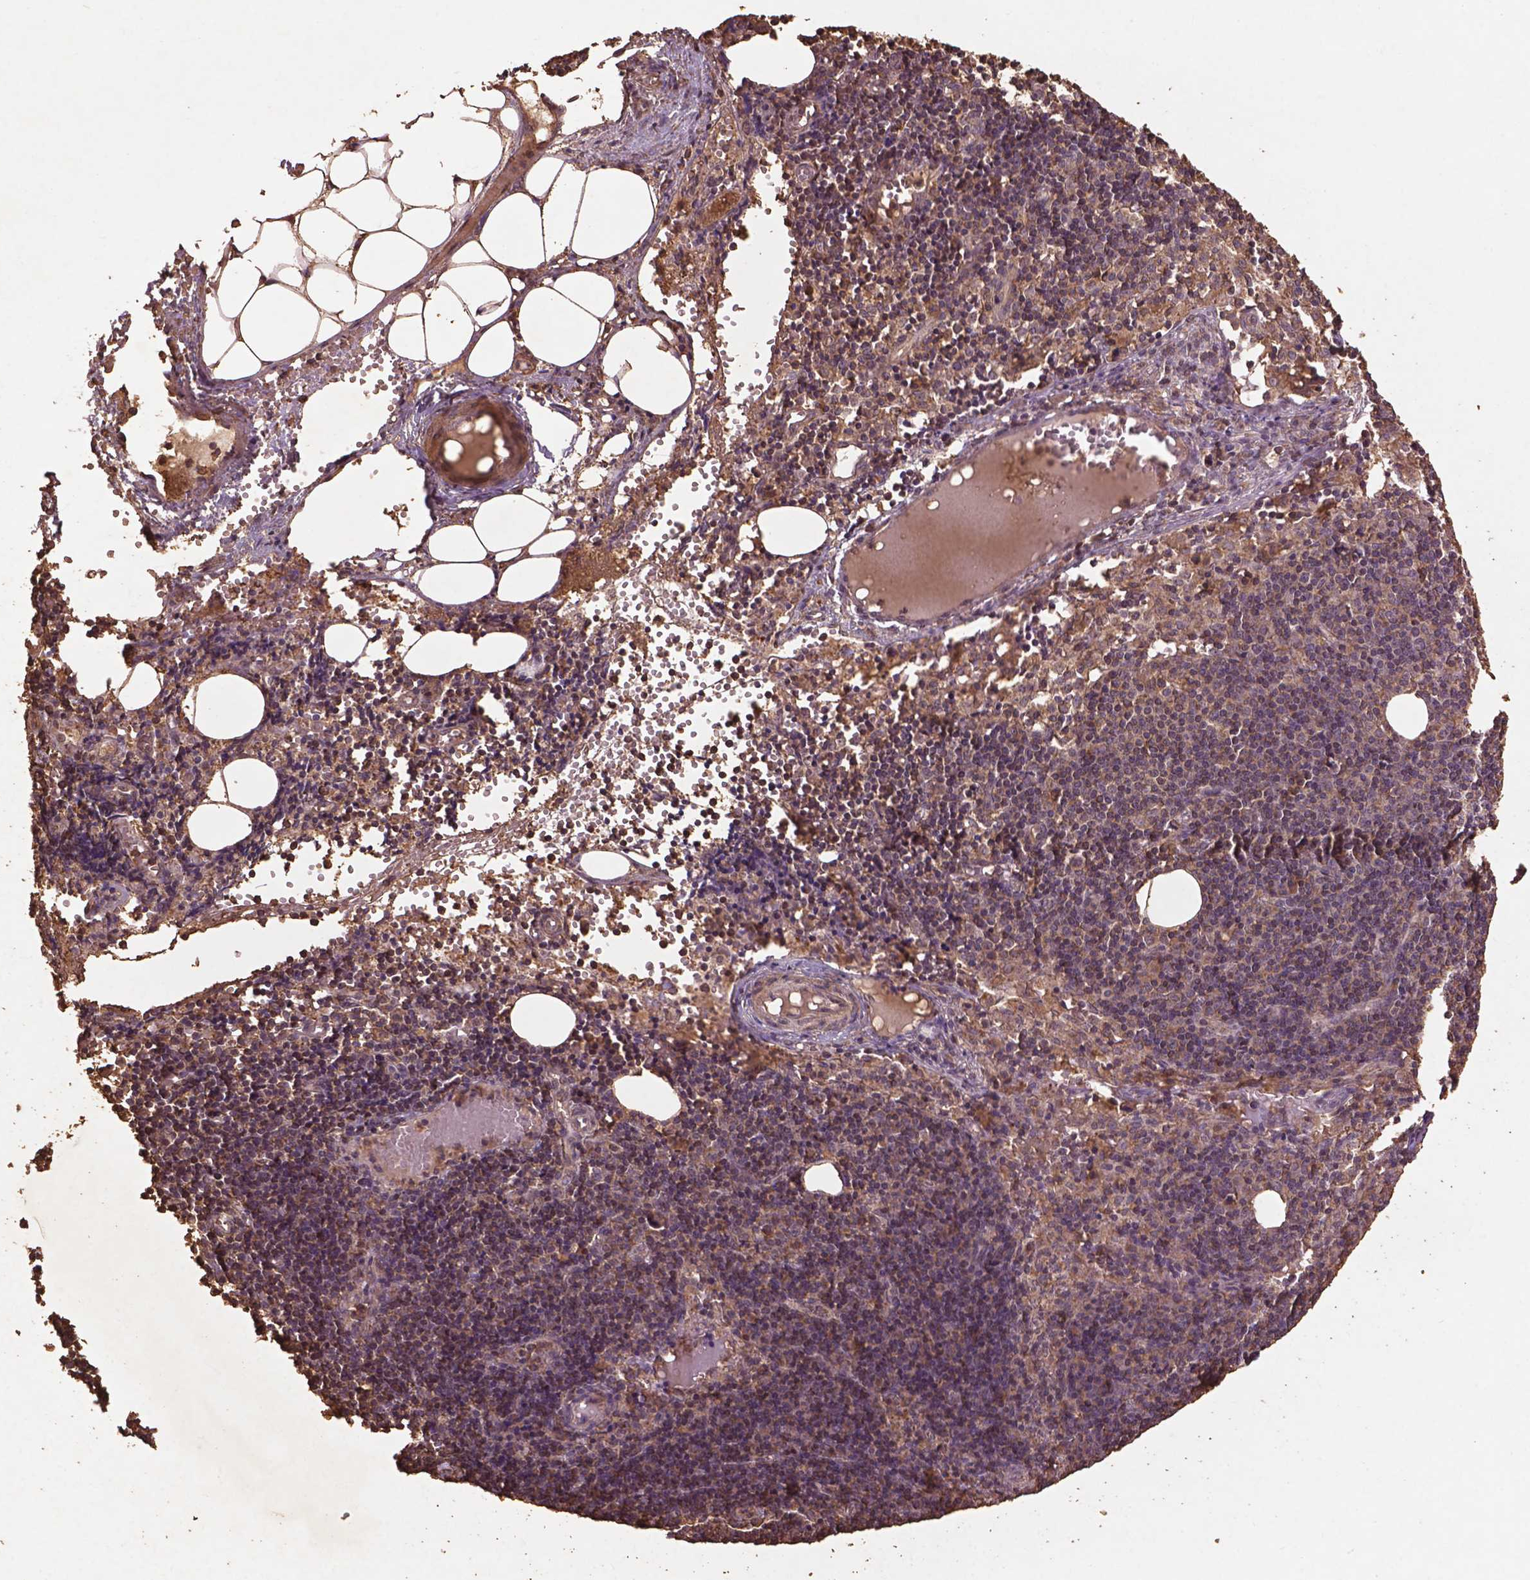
{"staining": {"intensity": "negative", "quantity": "none", "location": "none"}, "tissue": "lymph node", "cell_type": "Germinal center cells", "image_type": "normal", "snomed": [{"axis": "morphology", "description": "Normal tissue, NOS"}, {"axis": "topography", "description": "Lymph node"}], "caption": "DAB immunohistochemical staining of normal lymph node reveals no significant positivity in germinal center cells.", "gene": "BABAM1", "patient": {"sex": "female", "age": 41}}